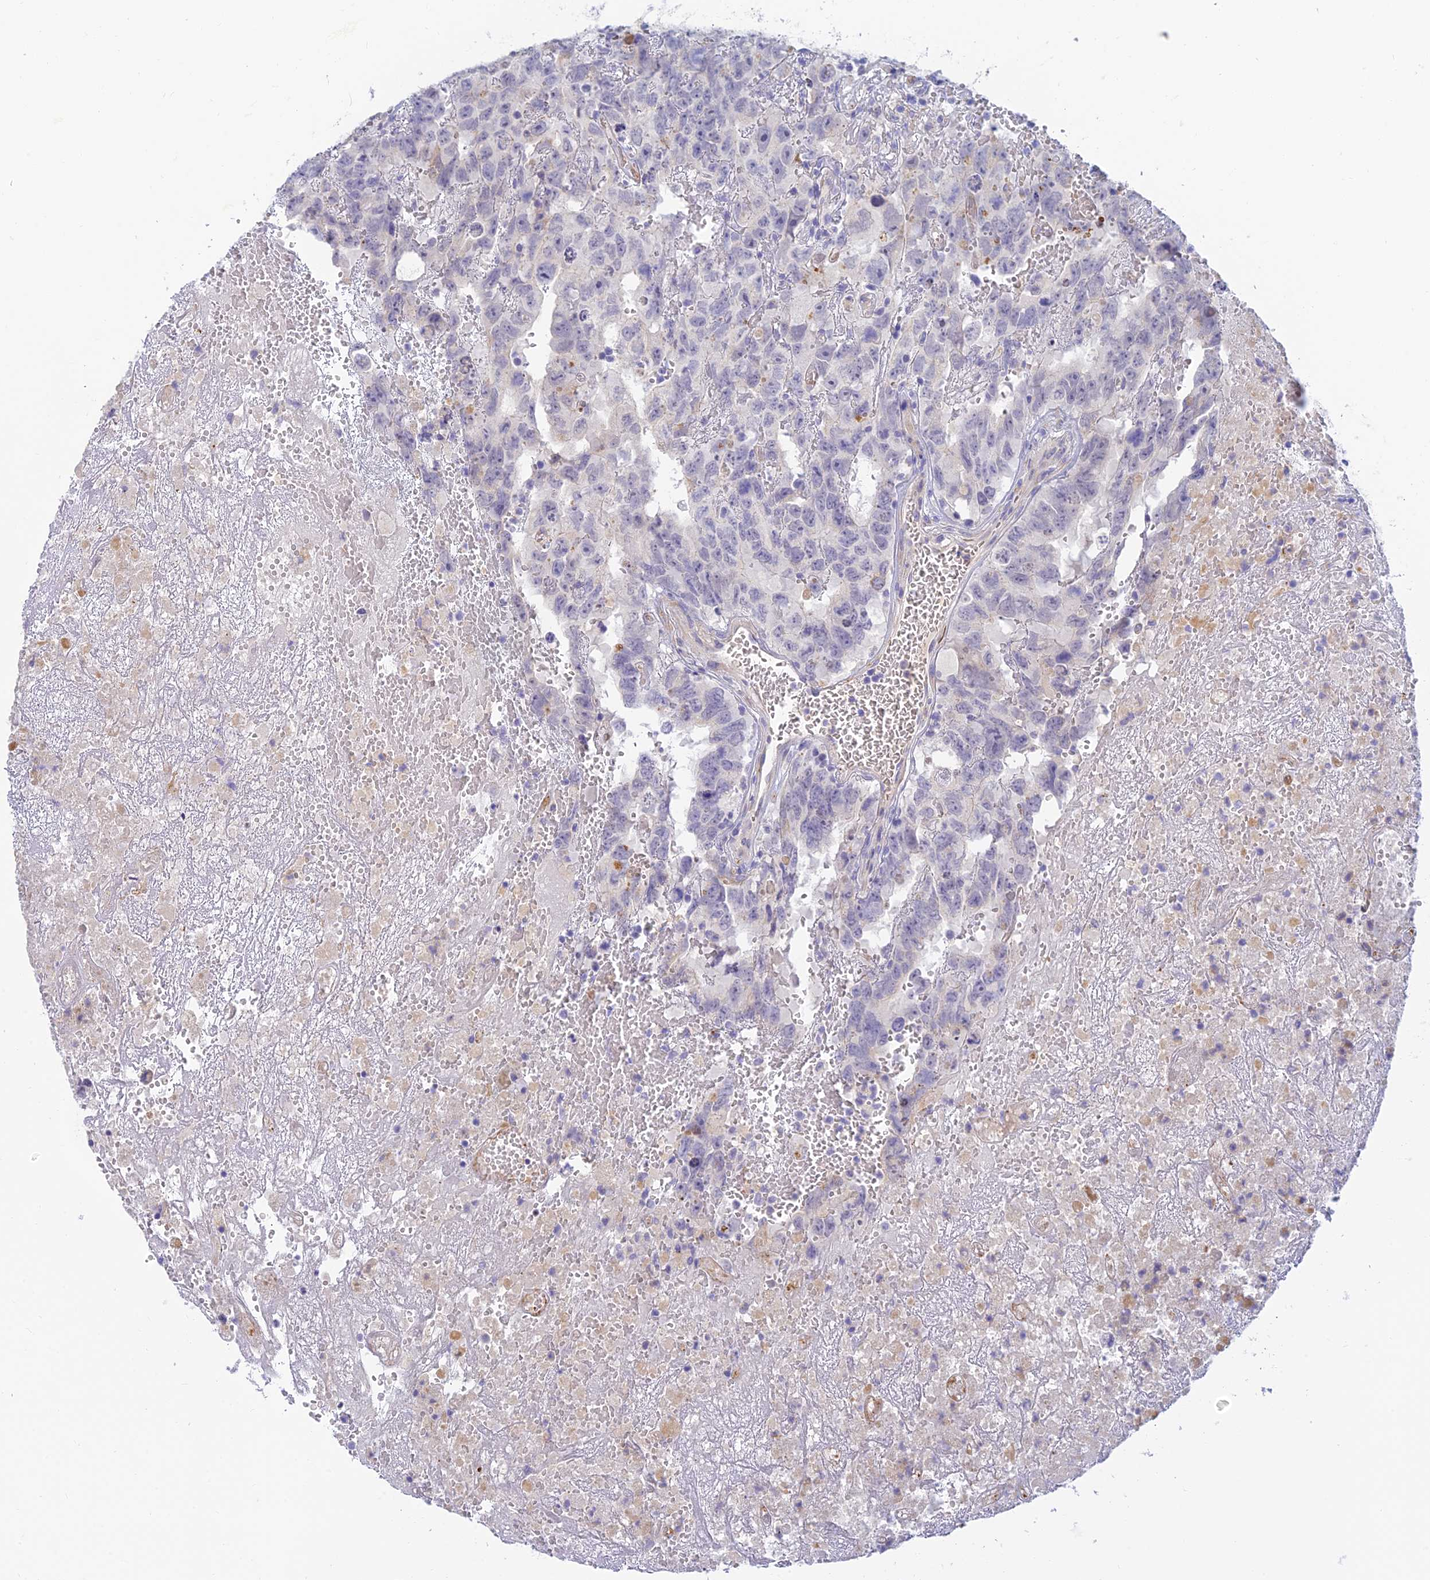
{"staining": {"intensity": "negative", "quantity": "none", "location": "none"}, "tissue": "testis cancer", "cell_type": "Tumor cells", "image_type": "cancer", "snomed": [{"axis": "morphology", "description": "Carcinoma, Embryonal, NOS"}, {"axis": "topography", "description": "Testis"}], "caption": "The immunohistochemistry (IHC) micrograph has no significant positivity in tumor cells of embryonal carcinoma (testis) tissue.", "gene": "INTS13", "patient": {"sex": "male", "age": 45}}